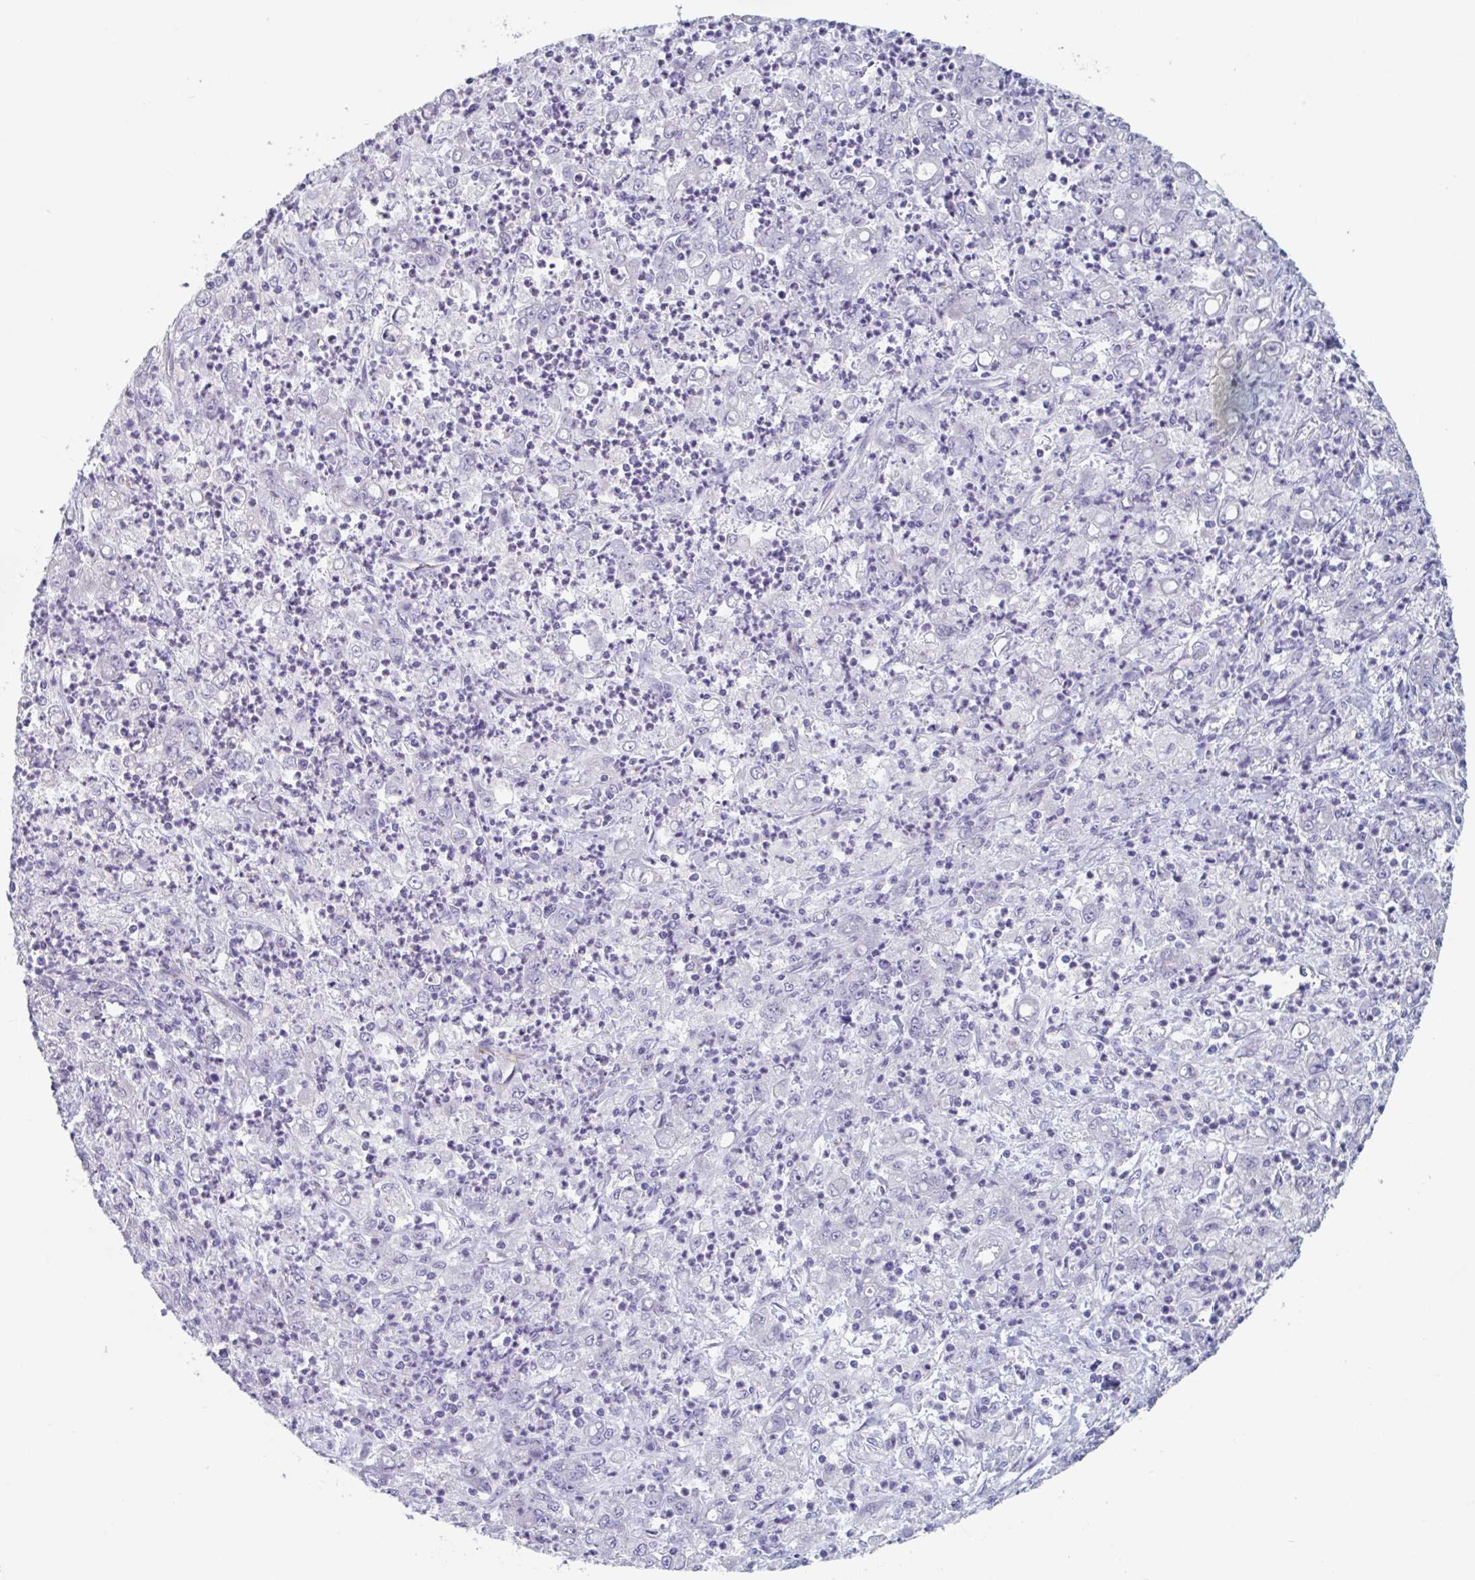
{"staining": {"intensity": "negative", "quantity": "none", "location": "none"}, "tissue": "stomach cancer", "cell_type": "Tumor cells", "image_type": "cancer", "snomed": [{"axis": "morphology", "description": "Adenocarcinoma, NOS"}, {"axis": "topography", "description": "Stomach, lower"}], "caption": "Adenocarcinoma (stomach) was stained to show a protein in brown. There is no significant expression in tumor cells. (DAB immunohistochemistry (IHC), high magnification).", "gene": "ABHD16A", "patient": {"sex": "female", "age": 71}}